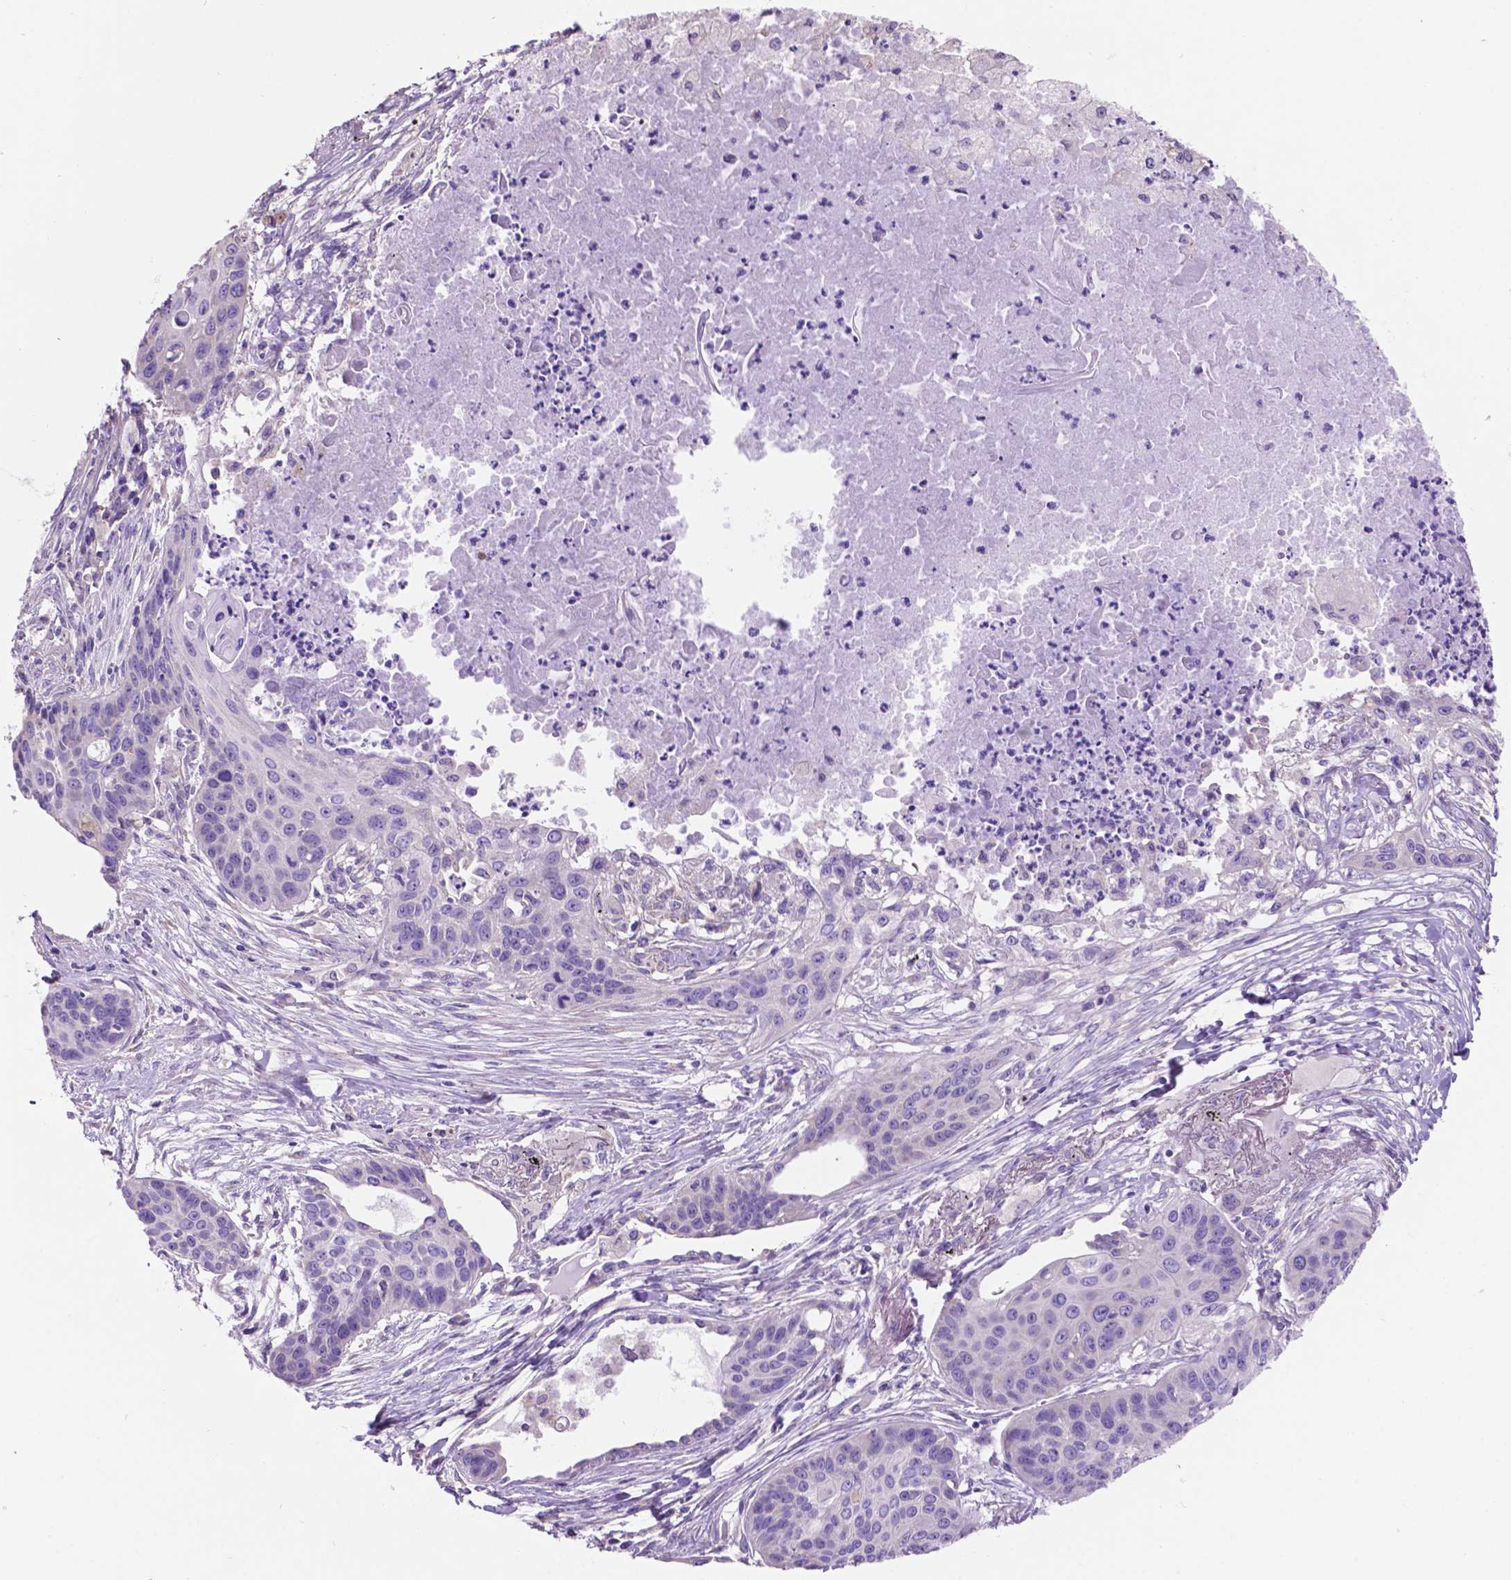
{"staining": {"intensity": "negative", "quantity": "none", "location": "none"}, "tissue": "lung cancer", "cell_type": "Tumor cells", "image_type": "cancer", "snomed": [{"axis": "morphology", "description": "Squamous cell carcinoma, NOS"}, {"axis": "topography", "description": "Lung"}], "caption": "Immunohistochemical staining of lung squamous cell carcinoma reveals no significant positivity in tumor cells. The staining is performed using DAB (3,3'-diaminobenzidine) brown chromogen with nuclei counter-stained in using hematoxylin.", "gene": "SPDYA", "patient": {"sex": "male", "age": 71}}